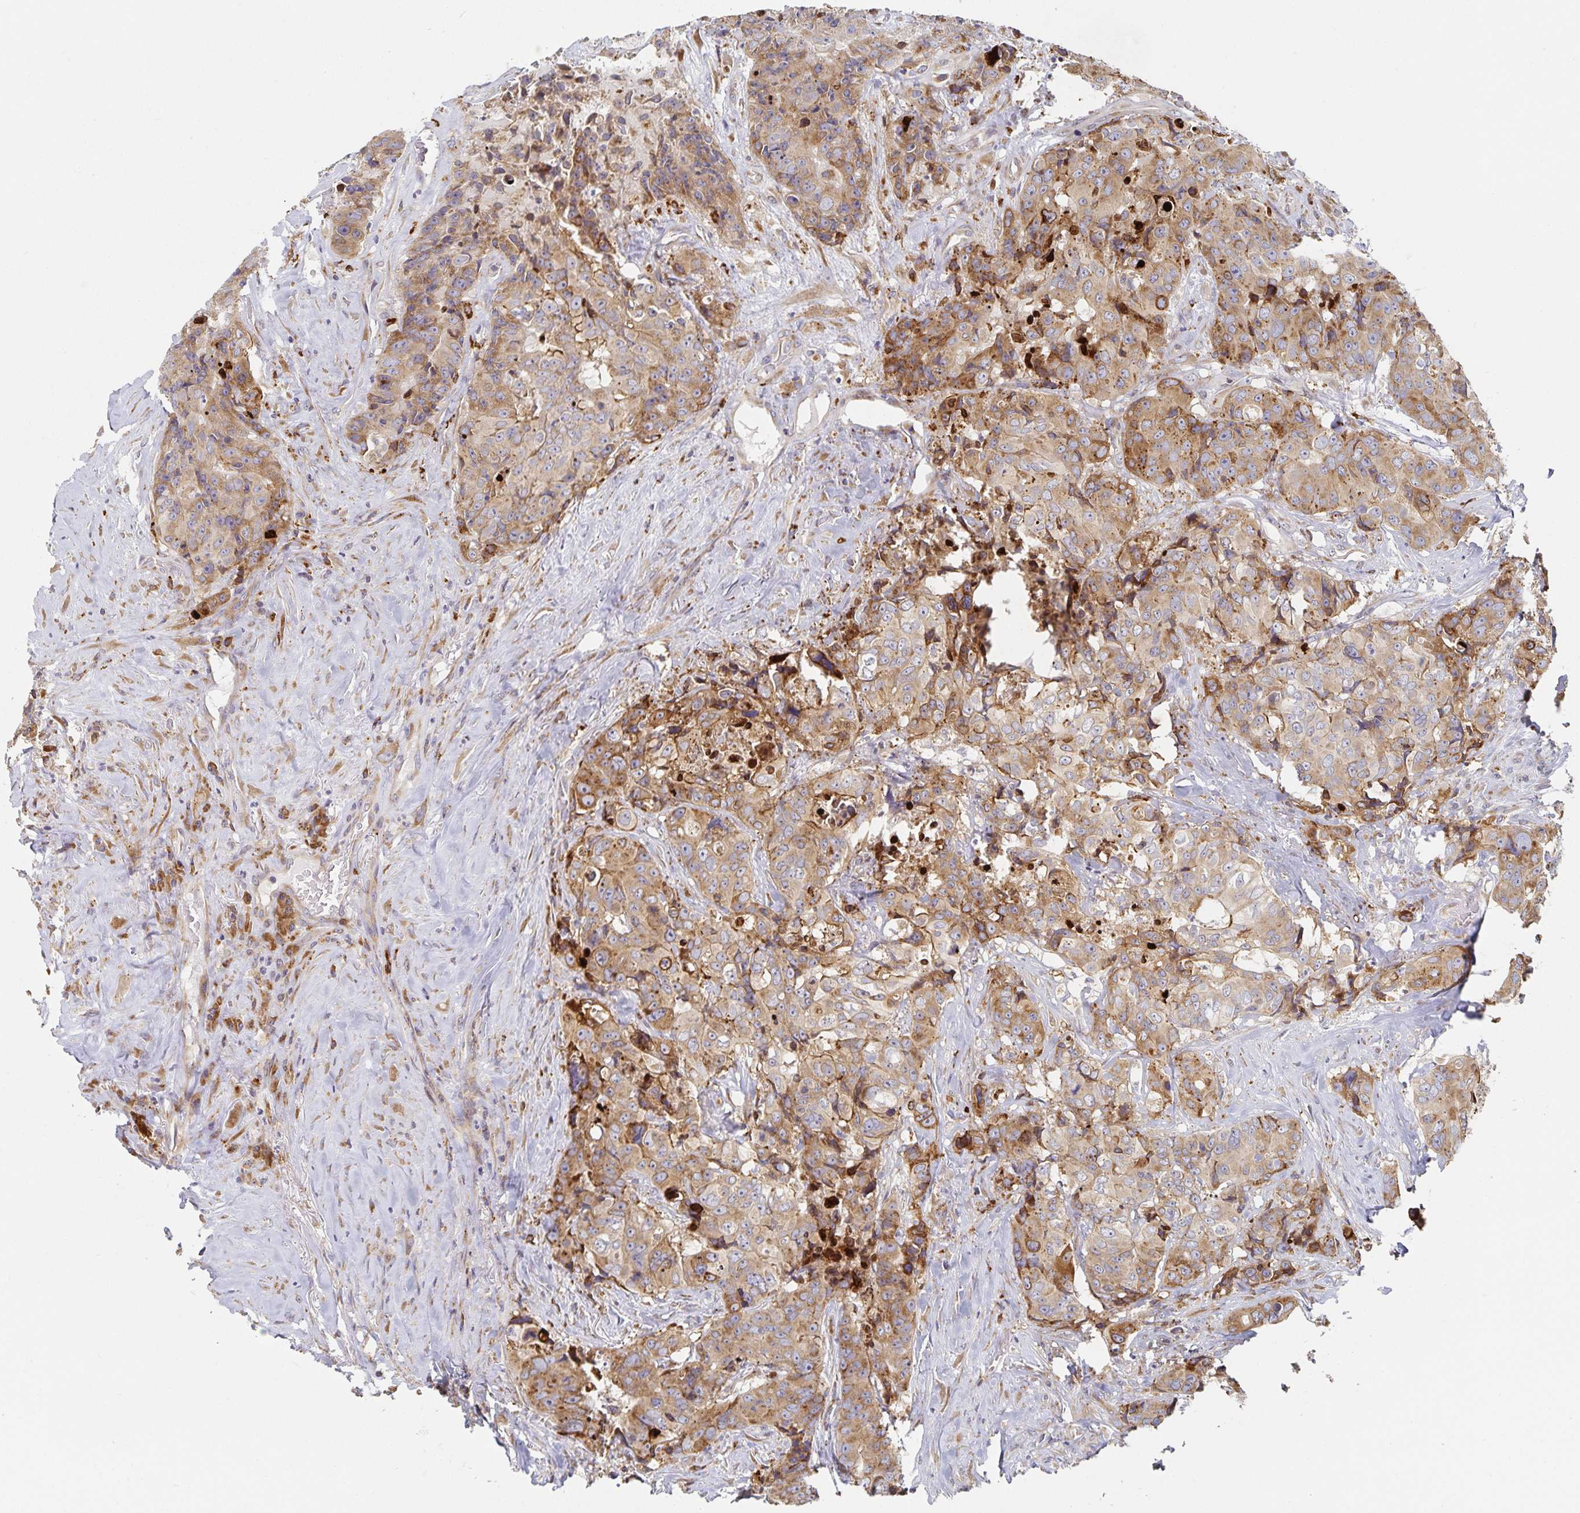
{"staining": {"intensity": "moderate", "quantity": ">75%", "location": "cytoplasmic/membranous"}, "tissue": "colorectal cancer", "cell_type": "Tumor cells", "image_type": "cancer", "snomed": [{"axis": "morphology", "description": "Adenocarcinoma, NOS"}, {"axis": "topography", "description": "Rectum"}], "caption": "DAB immunohistochemical staining of adenocarcinoma (colorectal) demonstrates moderate cytoplasmic/membranous protein staining in about >75% of tumor cells.", "gene": "NOMO1", "patient": {"sex": "female", "age": 62}}